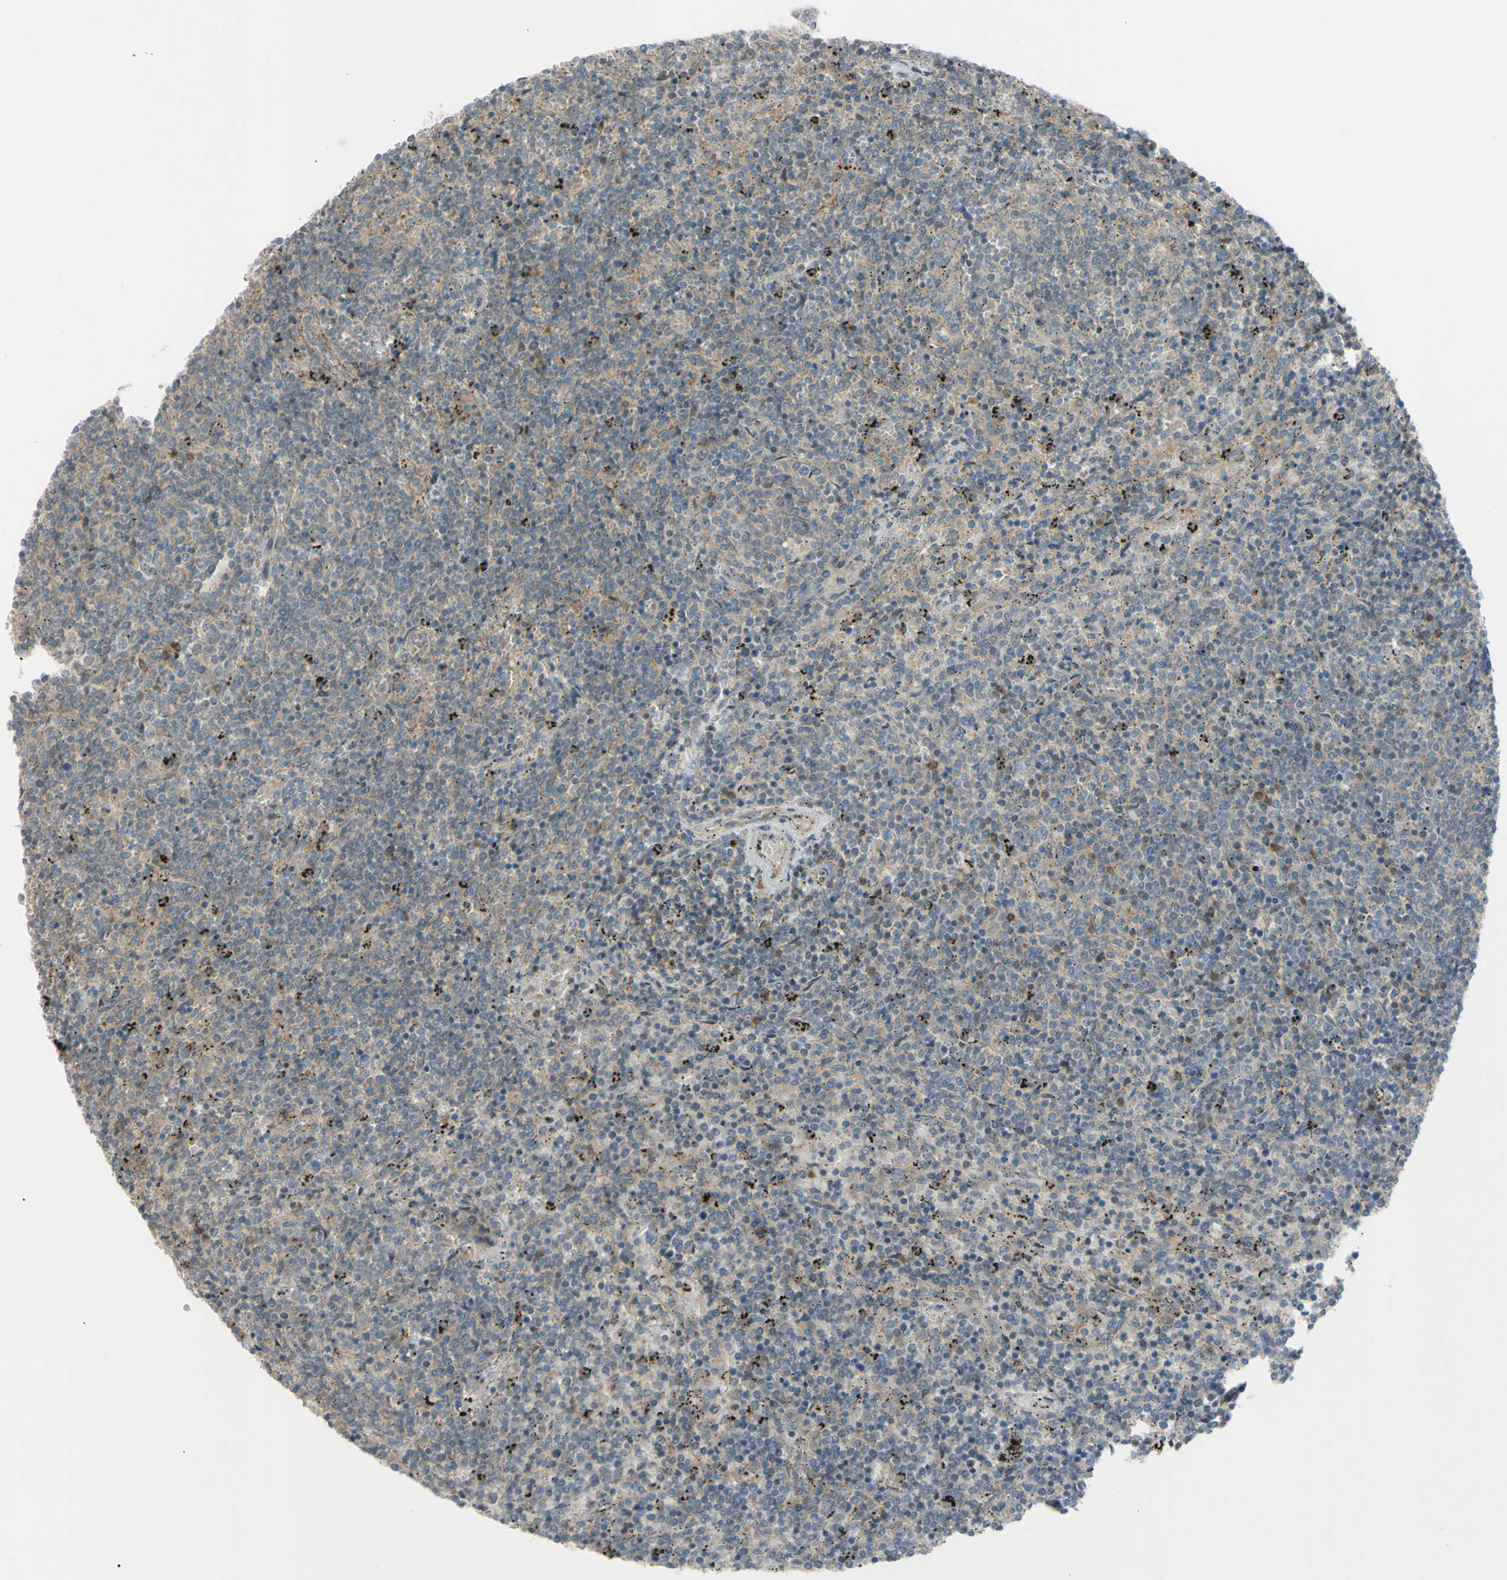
{"staining": {"intensity": "weak", "quantity": ">75%", "location": "cytoplasmic/membranous"}, "tissue": "lymphoma", "cell_type": "Tumor cells", "image_type": "cancer", "snomed": [{"axis": "morphology", "description": "Malignant lymphoma, non-Hodgkin's type, Low grade"}, {"axis": "topography", "description": "Spleen"}], "caption": "Human malignant lymphoma, non-Hodgkin's type (low-grade) stained for a protein (brown) displays weak cytoplasmic/membranous positive positivity in approximately >75% of tumor cells.", "gene": "AFP", "patient": {"sex": "female", "age": 50}}